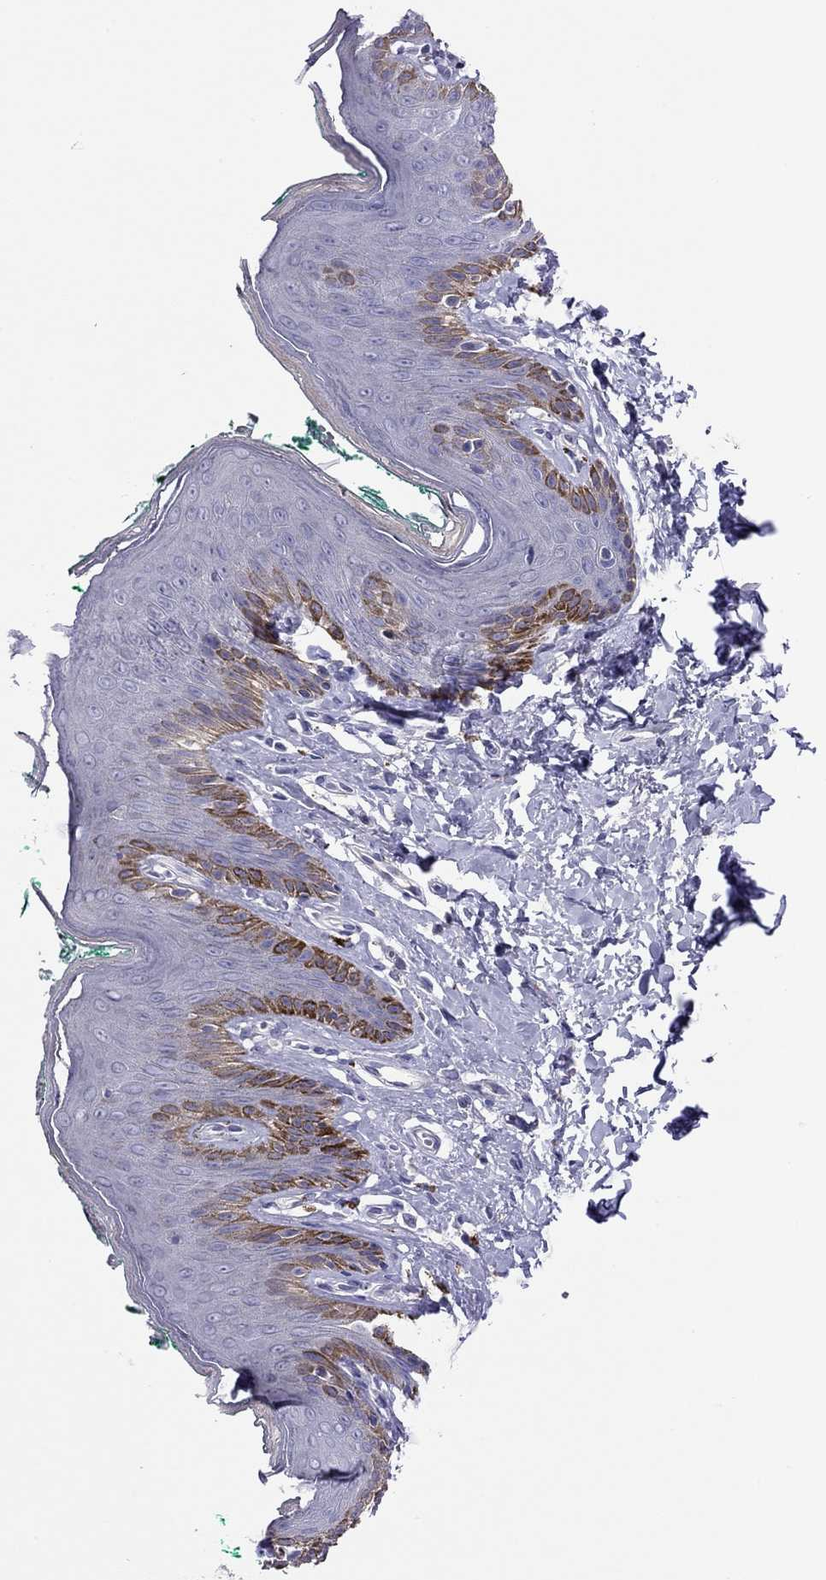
{"staining": {"intensity": "strong", "quantity": "<25%", "location": "cytoplasmic/membranous"}, "tissue": "skin", "cell_type": "Epidermal cells", "image_type": "normal", "snomed": [{"axis": "morphology", "description": "Normal tissue, NOS"}, {"axis": "topography", "description": "Vulva"}], "caption": "The histopathology image demonstrates staining of unremarkable skin, revealing strong cytoplasmic/membranous protein expression (brown color) within epidermal cells. Nuclei are stained in blue.", "gene": "CAPNS2", "patient": {"sex": "female", "age": 66}}